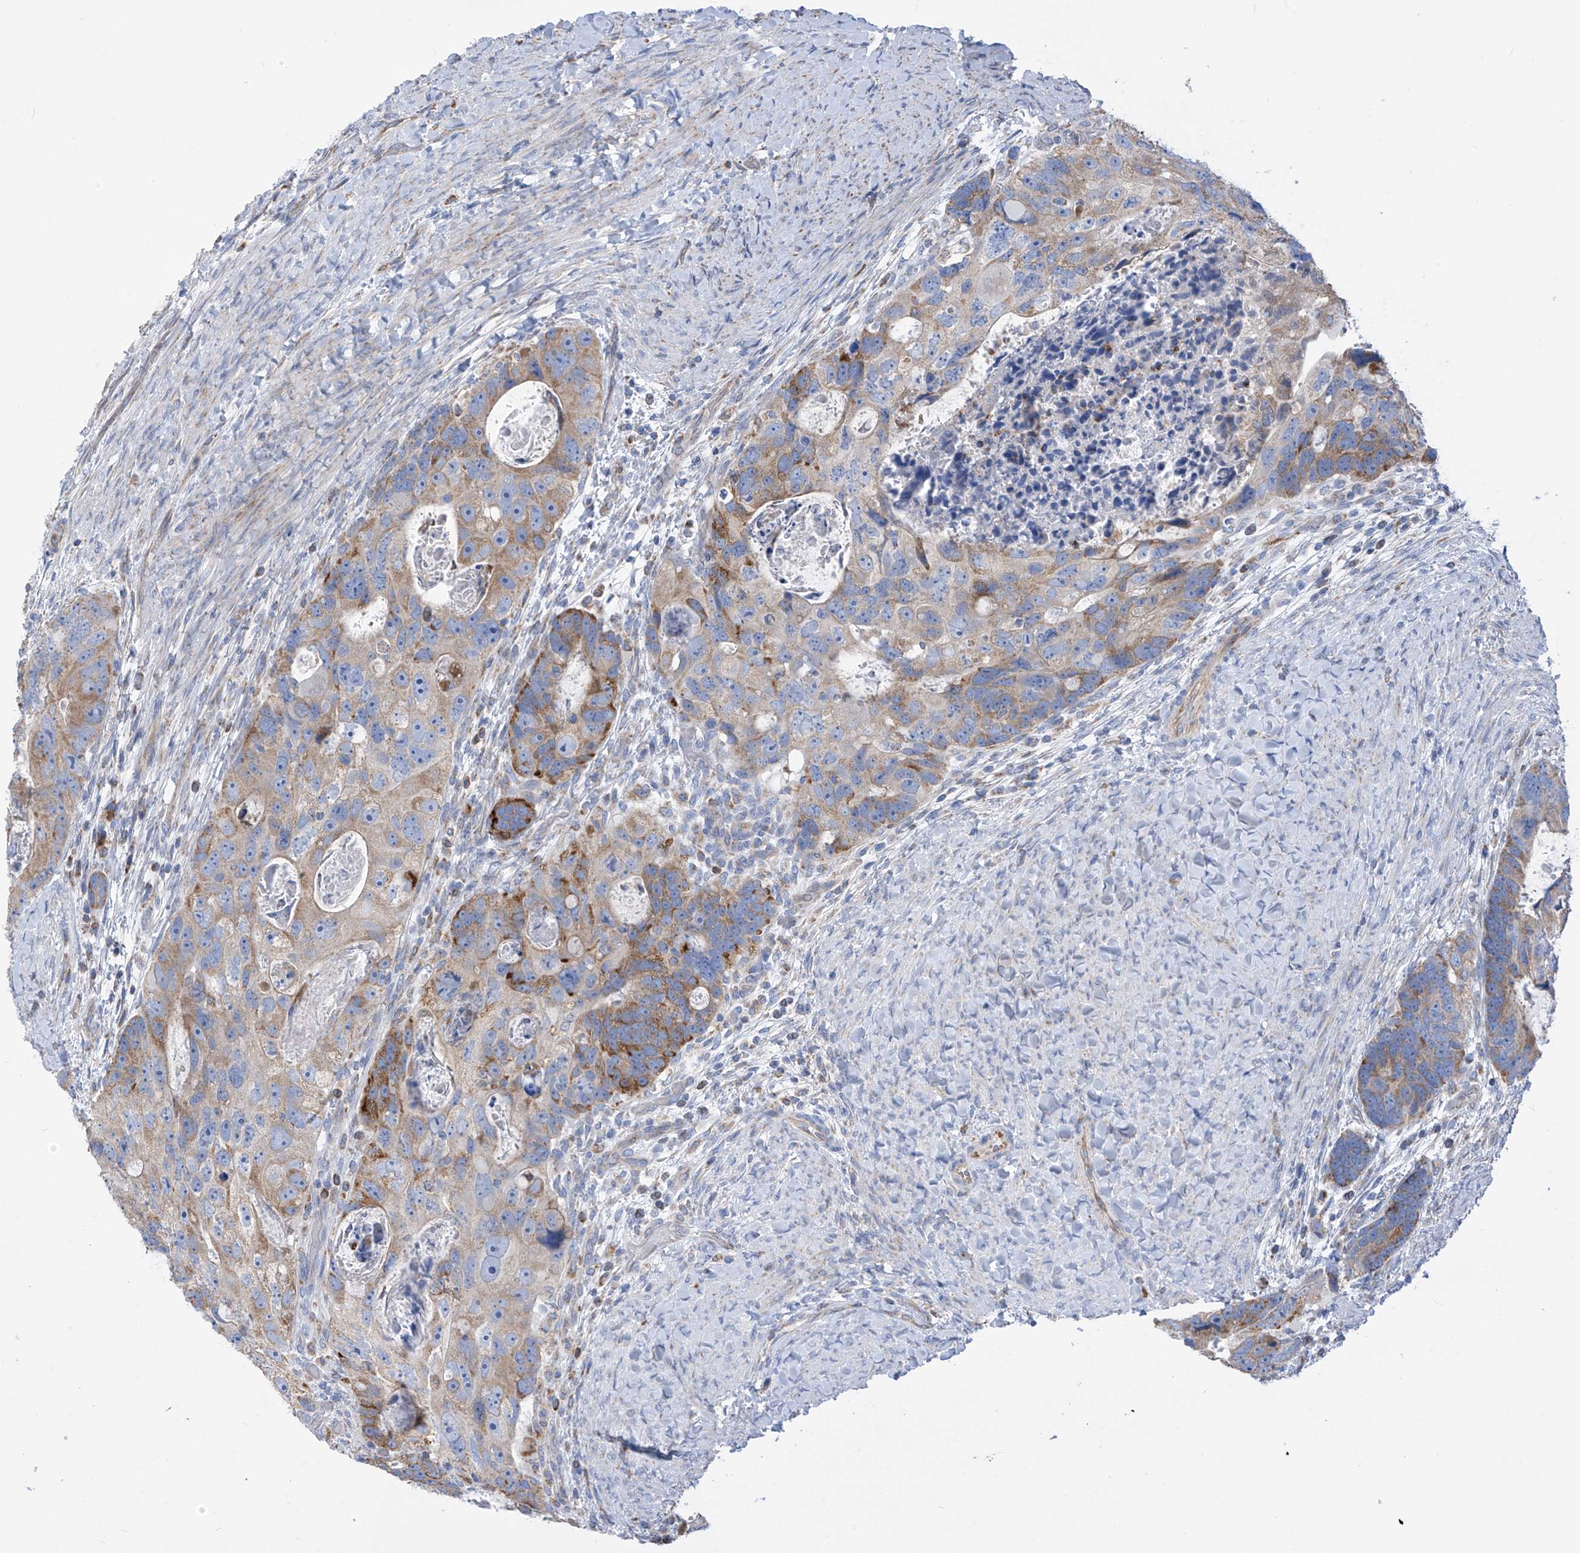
{"staining": {"intensity": "moderate", "quantity": "25%-75%", "location": "cytoplasmic/membranous"}, "tissue": "colorectal cancer", "cell_type": "Tumor cells", "image_type": "cancer", "snomed": [{"axis": "morphology", "description": "Adenocarcinoma, NOS"}, {"axis": "topography", "description": "Rectum"}], "caption": "High-magnification brightfield microscopy of colorectal cancer stained with DAB (3,3'-diaminobenzidine) (brown) and counterstained with hematoxylin (blue). tumor cells exhibit moderate cytoplasmic/membranous staining is seen in approximately25%-75% of cells.", "gene": "EIF5B", "patient": {"sex": "male", "age": 59}}